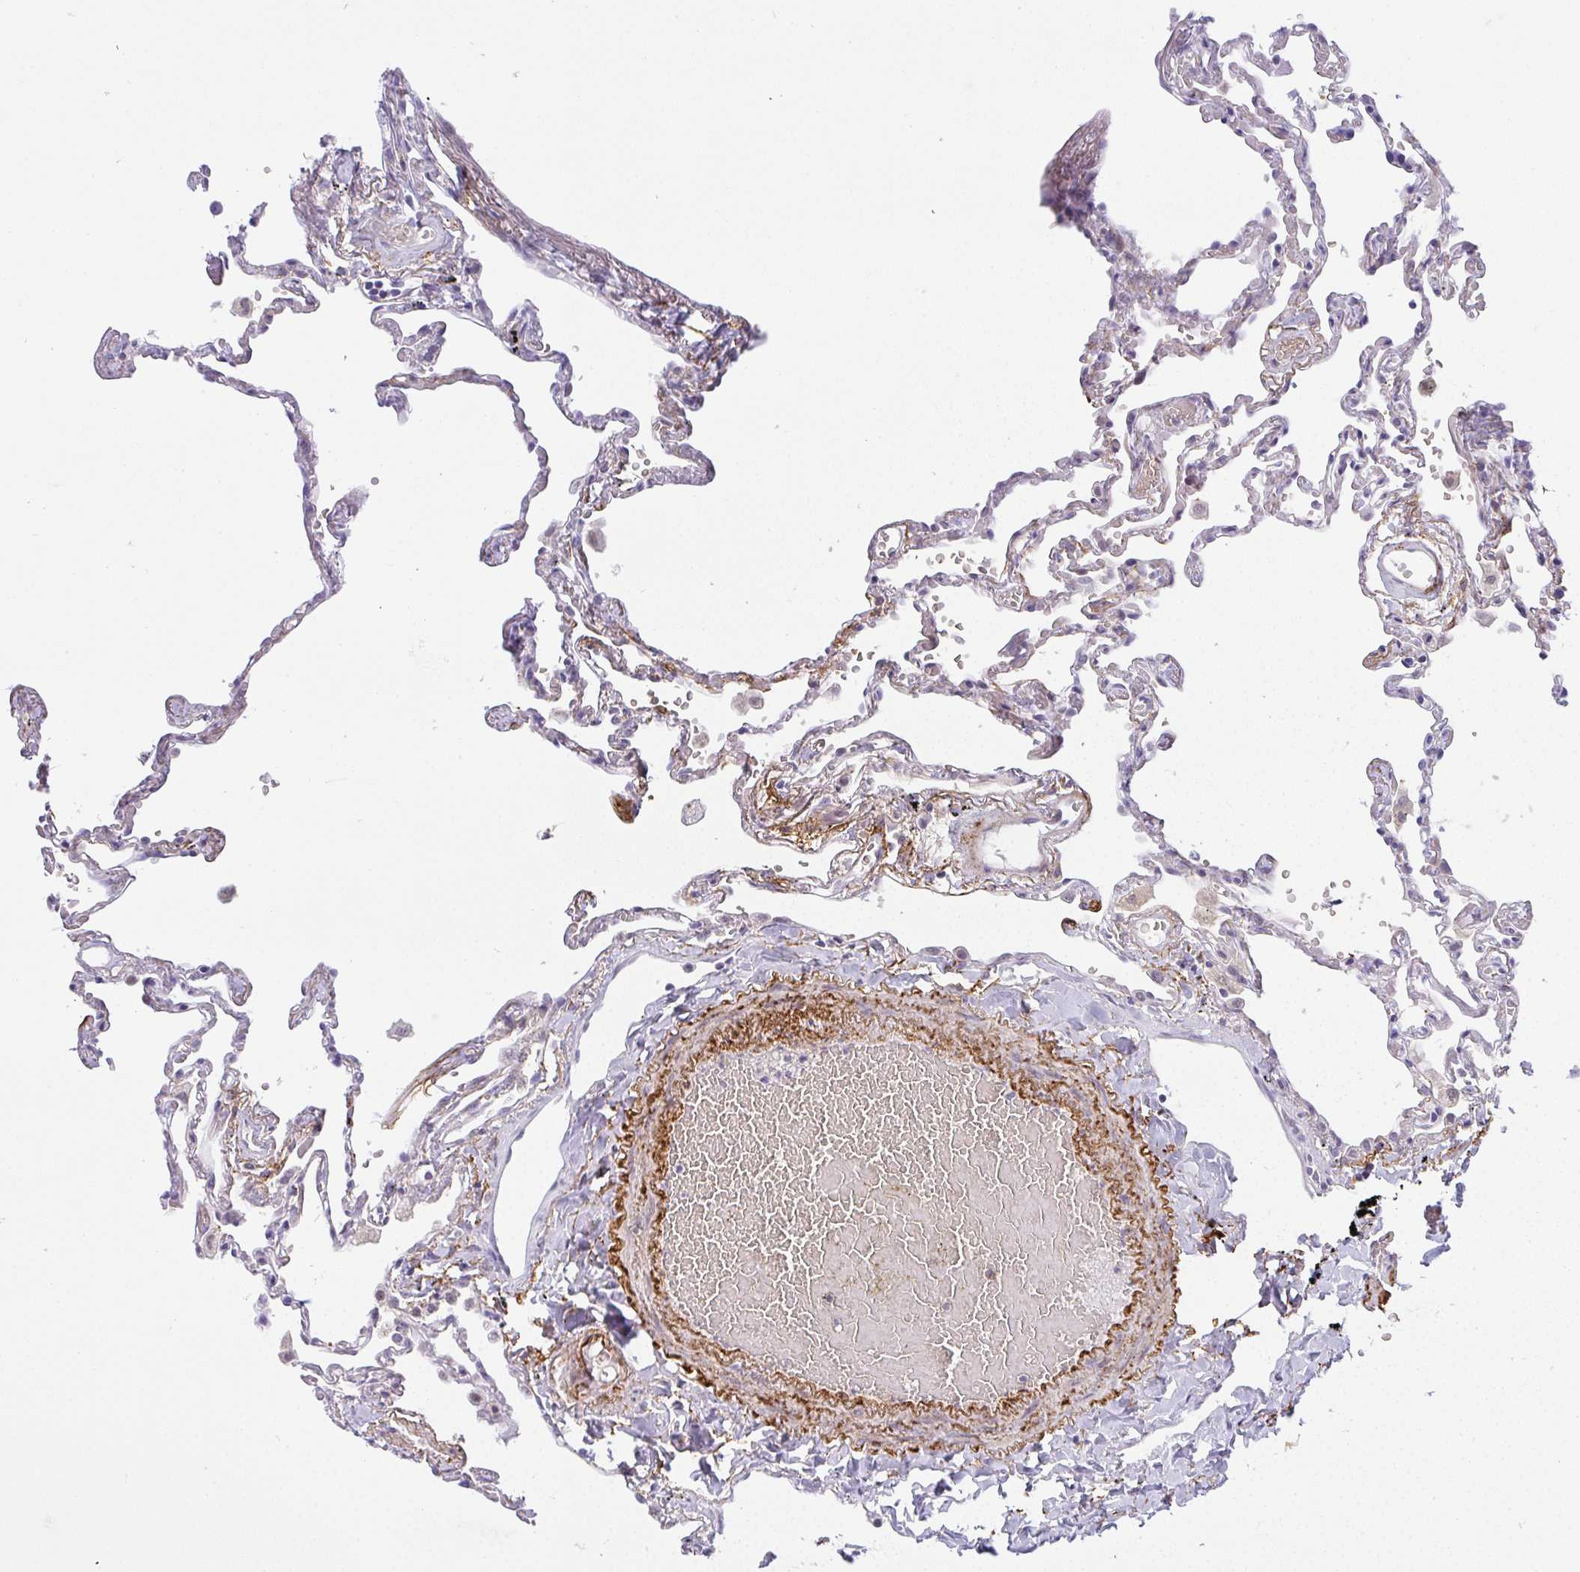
{"staining": {"intensity": "weak", "quantity": "<25%", "location": "nuclear"}, "tissue": "lung", "cell_type": "Alveolar cells", "image_type": "normal", "snomed": [{"axis": "morphology", "description": "Normal tissue, NOS"}, {"axis": "topography", "description": "Lung"}], "caption": "IHC histopathology image of unremarkable human lung stained for a protein (brown), which demonstrates no expression in alveolar cells.", "gene": "TNMD", "patient": {"sex": "female", "age": 67}}